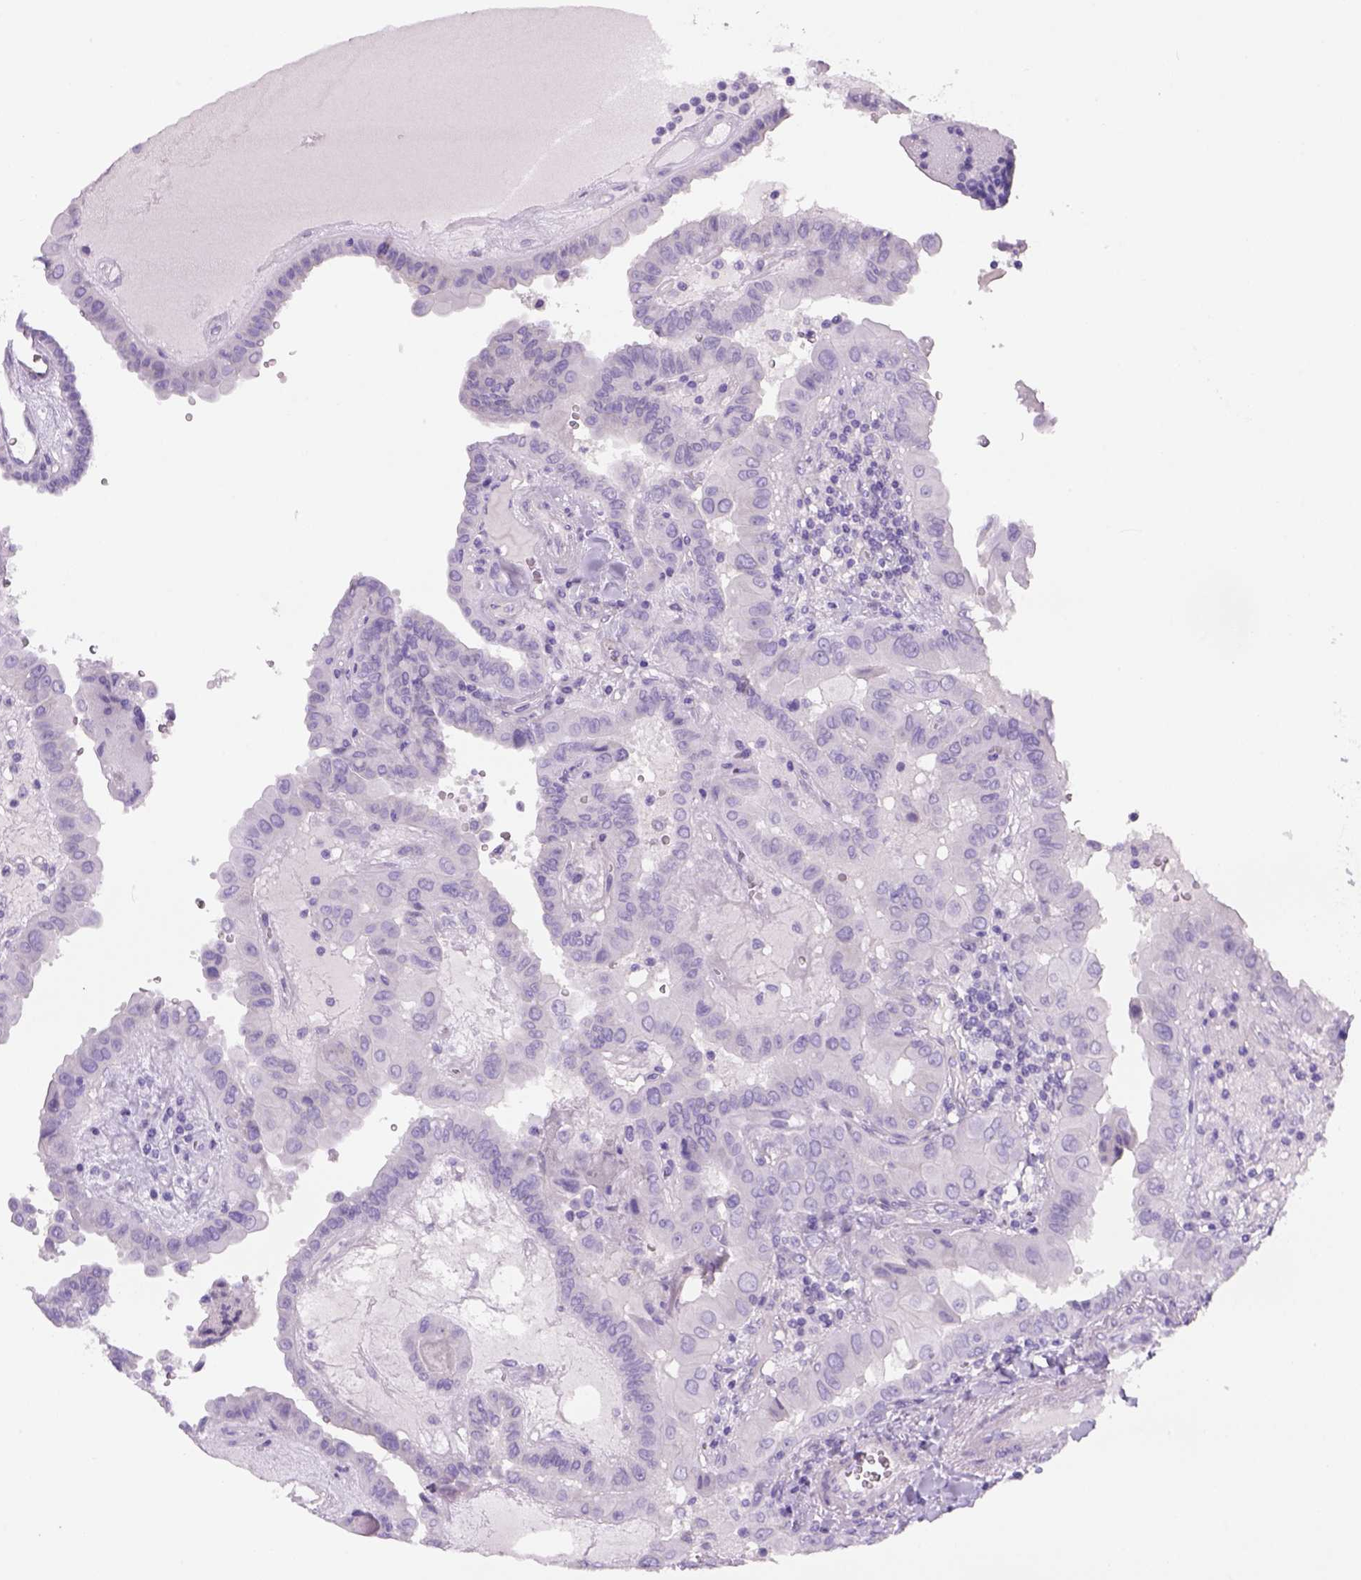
{"staining": {"intensity": "negative", "quantity": "none", "location": "none"}, "tissue": "thyroid cancer", "cell_type": "Tumor cells", "image_type": "cancer", "snomed": [{"axis": "morphology", "description": "Papillary adenocarcinoma, NOS"}, {"axis": "topography", "description": "Thyroid gland"}], "caption": "Tumor cells show no significant staining in papillary adenocarcinoma (thyroid).", "gene": "TENM4", "patient": {"sex": "female", "age": 37}}